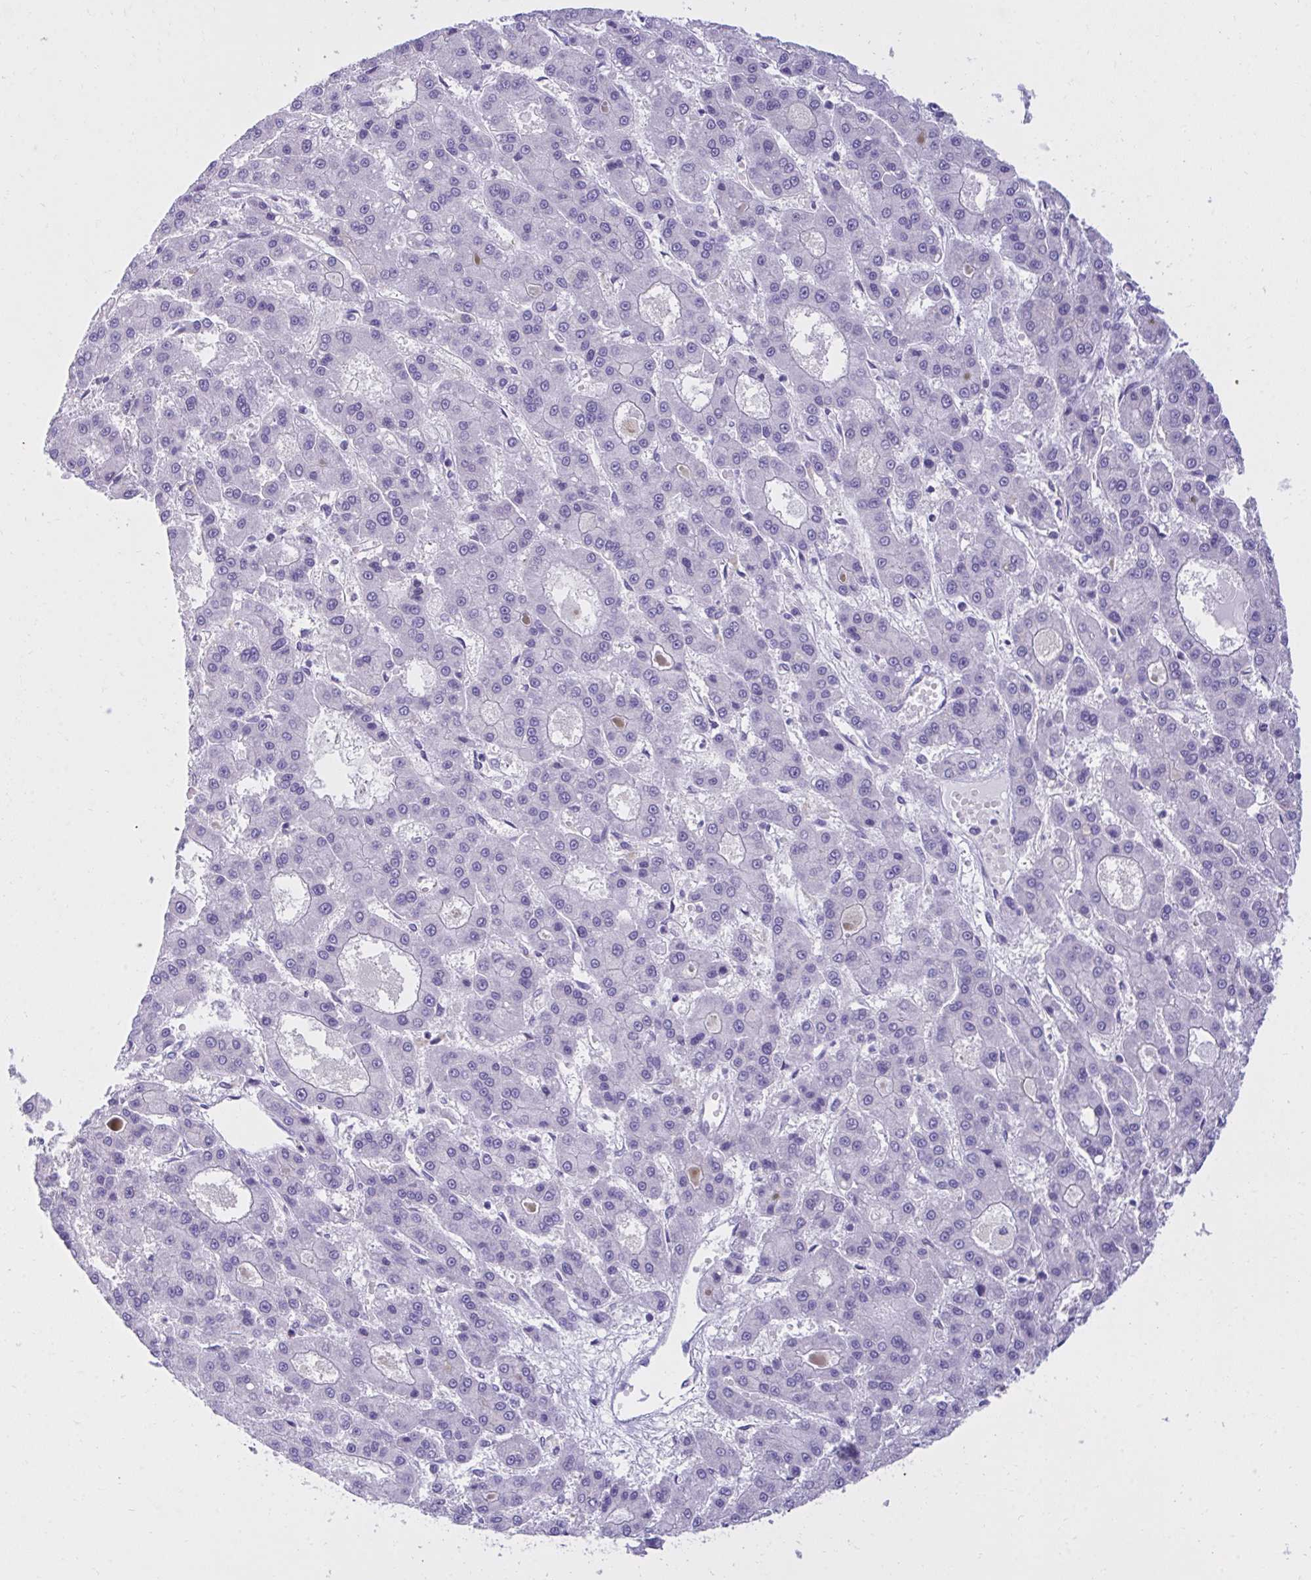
{"staining": {"intensity": "negative", "quantity": "none", "location": "none"}, "tissue": "liver cancer", "cell_type": "Tumor cells", "image_type": "cancer", "snomed": [{"axis": "morphology", "description": "Carcinoma, Hepatocellular, NOS"}, {"axis": "topography", "description": "Liver"}], "caption": "The immunohistochemistry histopathology image has no significant positivity in tumor cells of liver cancer (hepatocellular carcinoma) tissue. (Stains: DAB (3,3'-diaminobenzidine) immunohistochemistry (IHC) with hematoxylin counter stain, Microscopy: brightfield microscopy at high magnification).", "gene": "PGM2L1", "patient": {"sex": "male", "age": 70}}